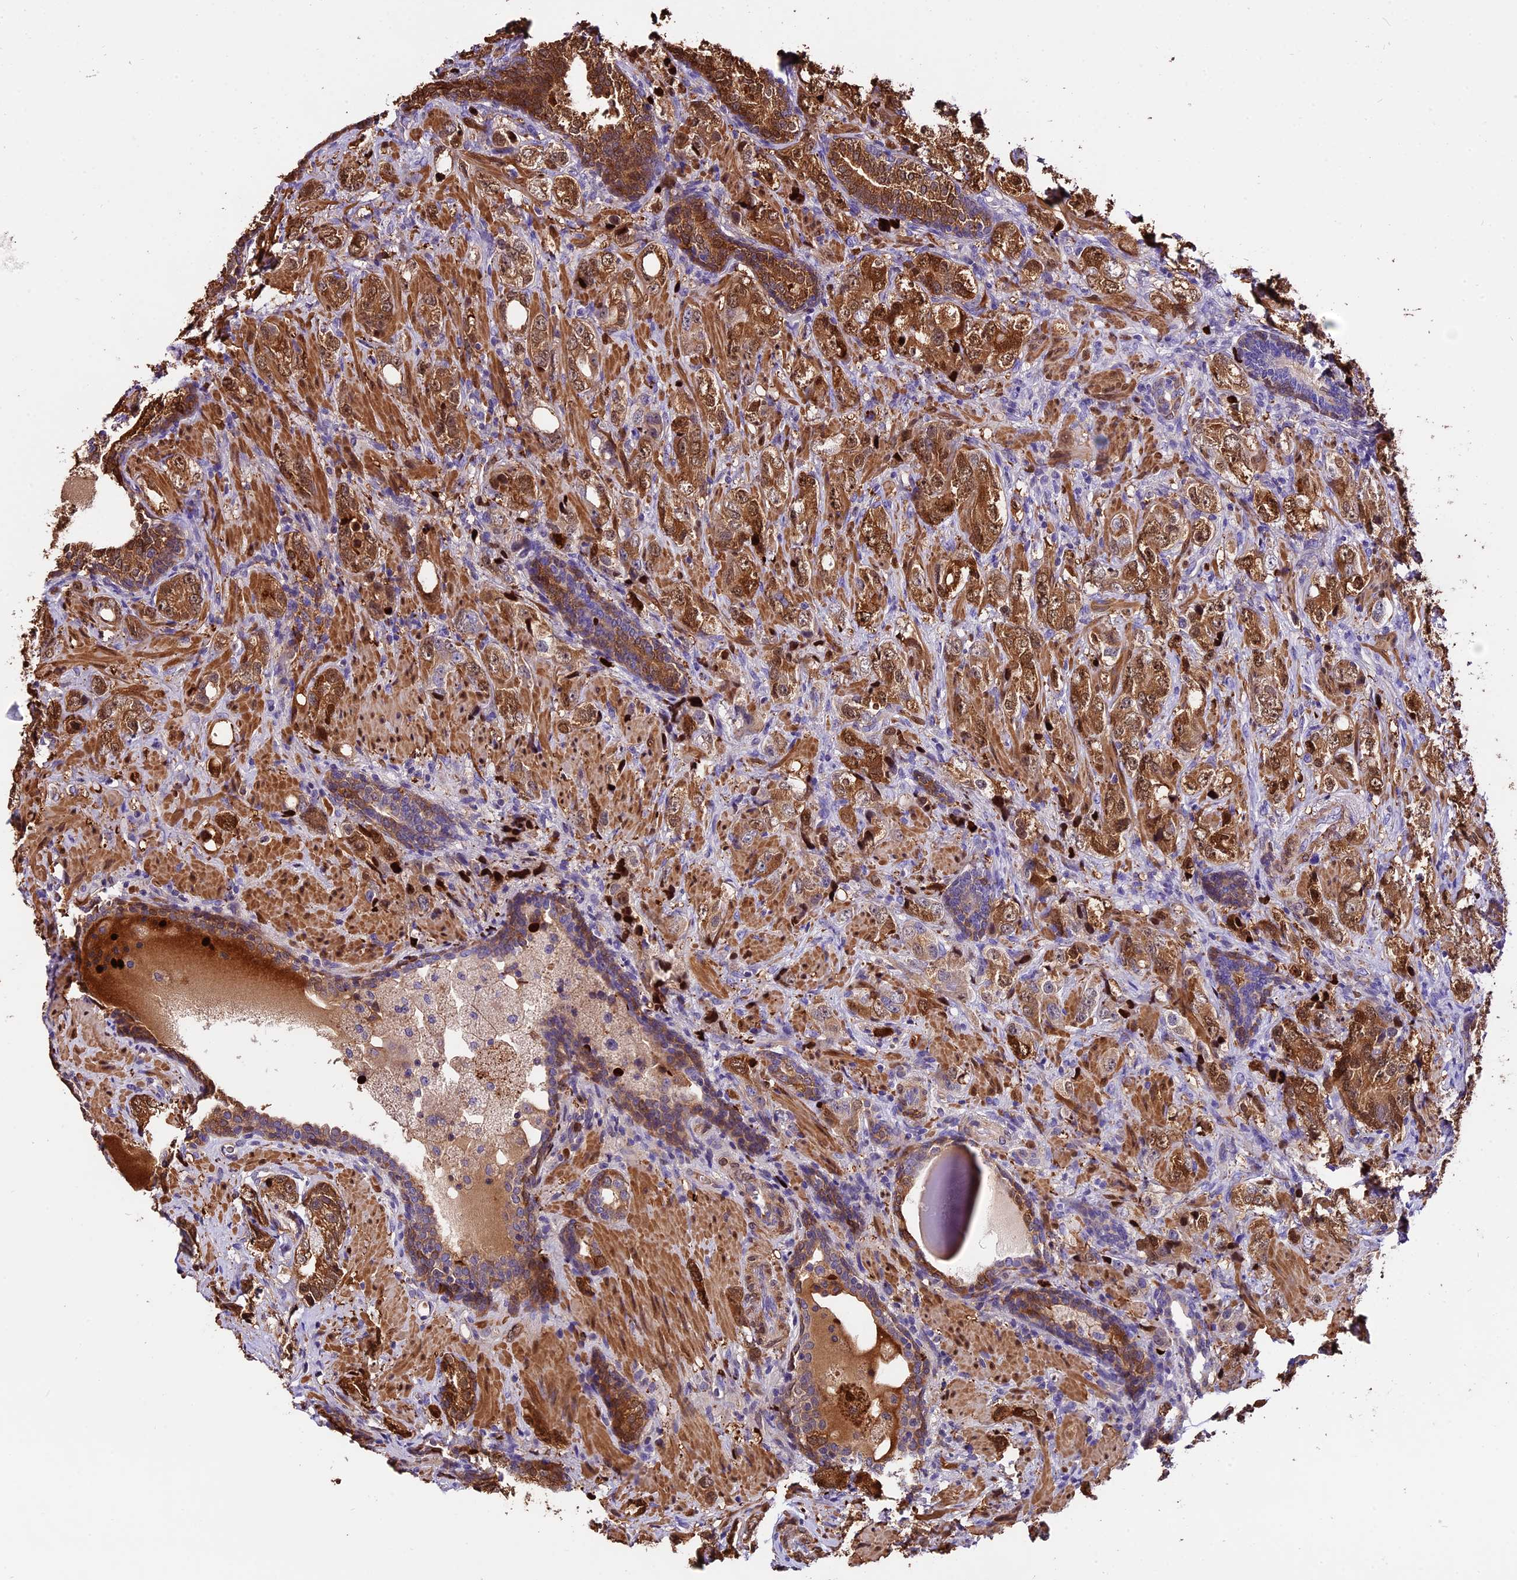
{"staining": {"intensity": "moderate", "quantity": ">75%", "location": "cytoplasmic/membranous,nuclear"}, "tissue": "prostate cancer", "cell_type": "Tumor cells", "image_type": "cancer", "snomed": [{"axis": "morphology", "description": "Adenocarcinoma, High grade"}, {"axis": "topography", "description": "Prostate"}], "caption": "Immunohistochemical staining of prostate high-grade adenocarcinoma displays medium levels of moderate cytoplasmic/membranous and nuclear protein positivity in approximately >75% of tumor cells. The protein is stained brown, and the nuclei are stained in blue (DAB IHC with brightfield microscopy, high magnification).", "gene": "MAP3K7CL", "patient": {"sex": "male", "age": 63}}